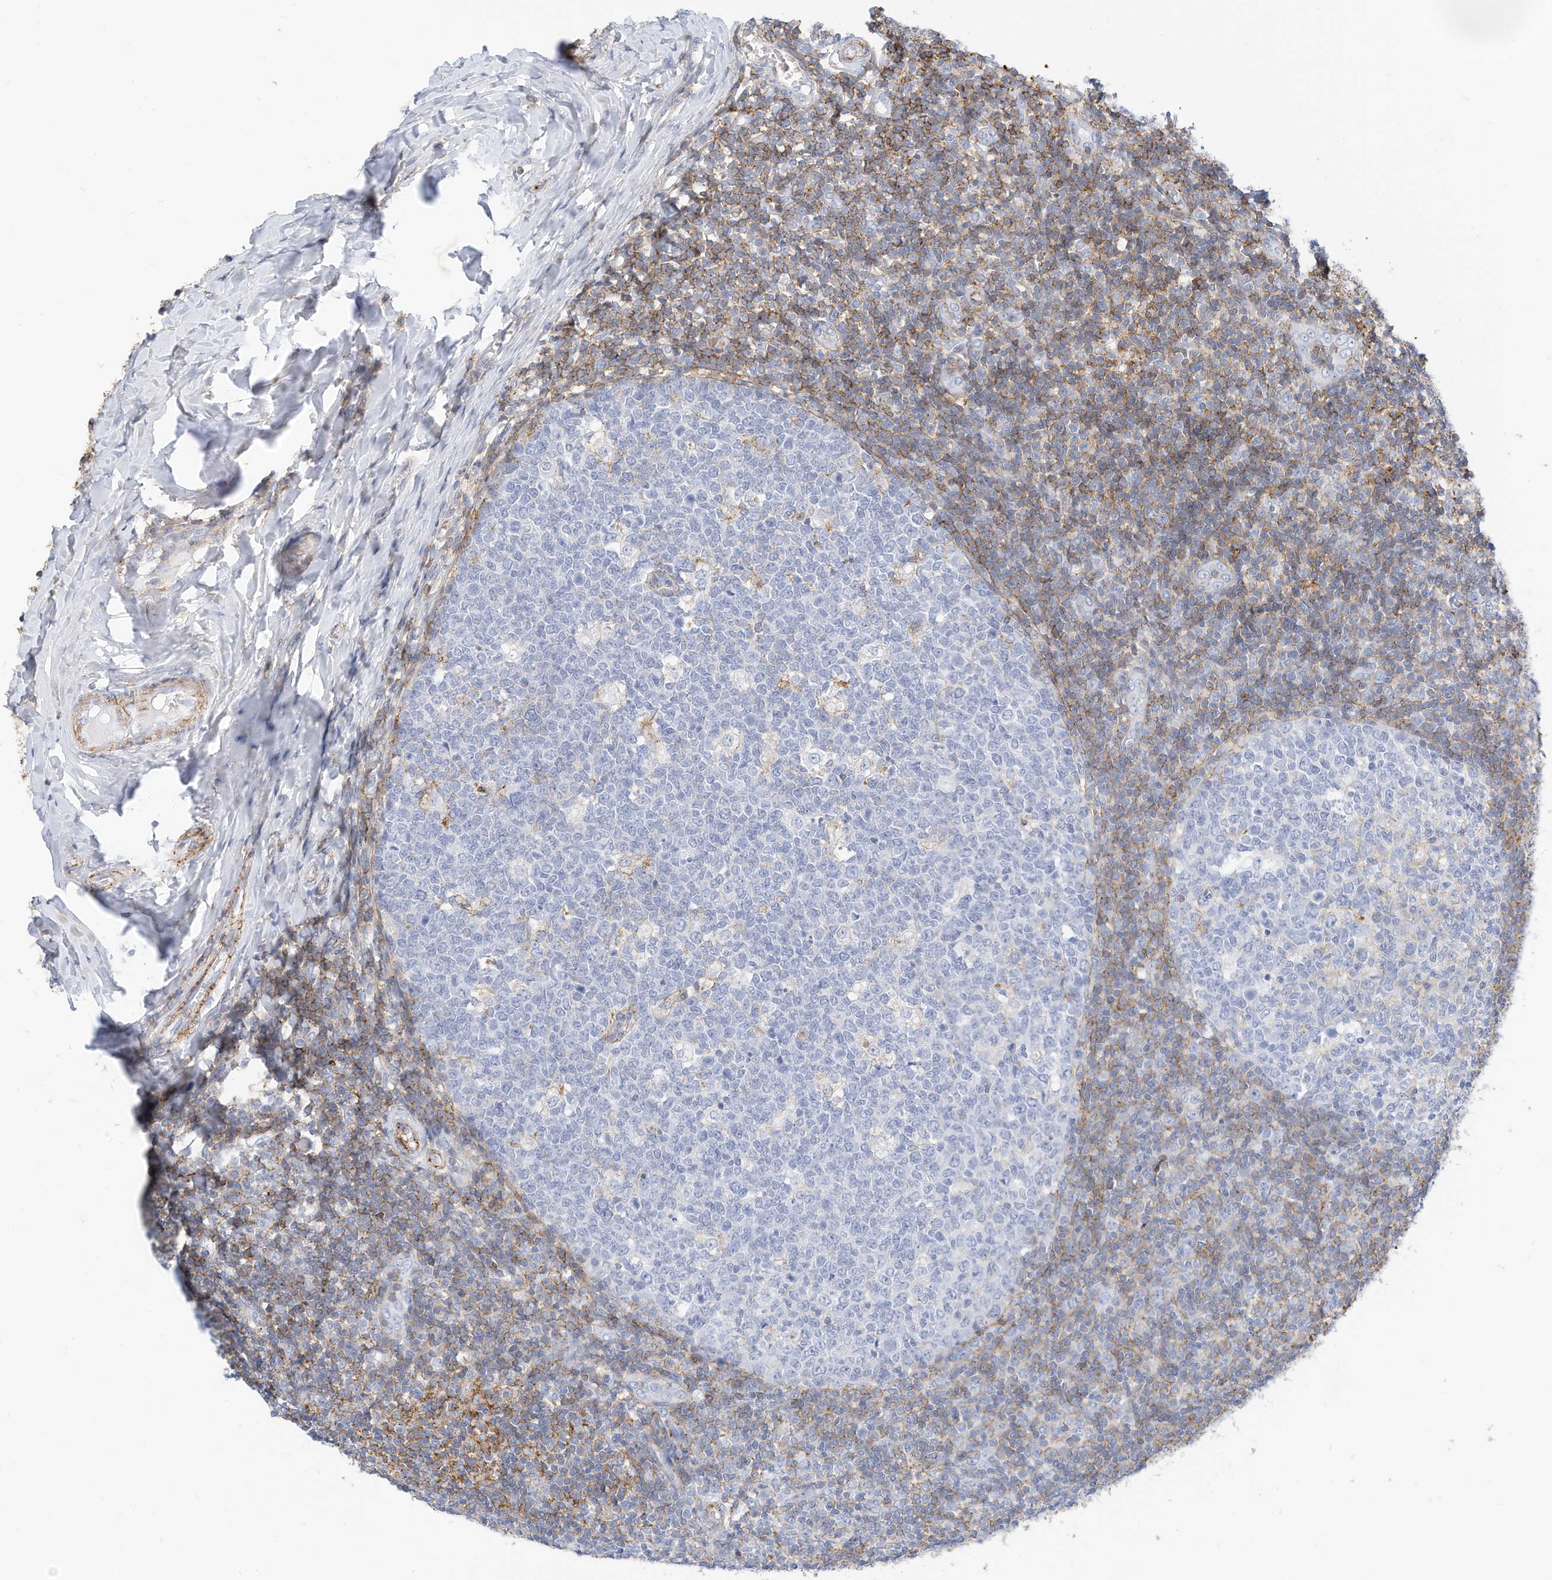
{"staining": {"intensity": "negative", "quantity": "none", "location": "none"}, "tissue": "tonsil", "cell_type": "Germinal center cells", "image_type": "normal", "snomed": [{"axis": "morphology", "description": "Normal tissue, NOS"}, {"axis": "topography", "description": "Tonsil"}], "caption": "Germinal center cells show no significant protein staining in normal tonsil. (Stains: DAB (3,3'-diaminobenzidine) IHC with hematoxylin counter stain, Microscopy: brightfield microscopy at high magnification).", "gene": "TXNDC9", "patient": {"sex": "female", "age": 19}}